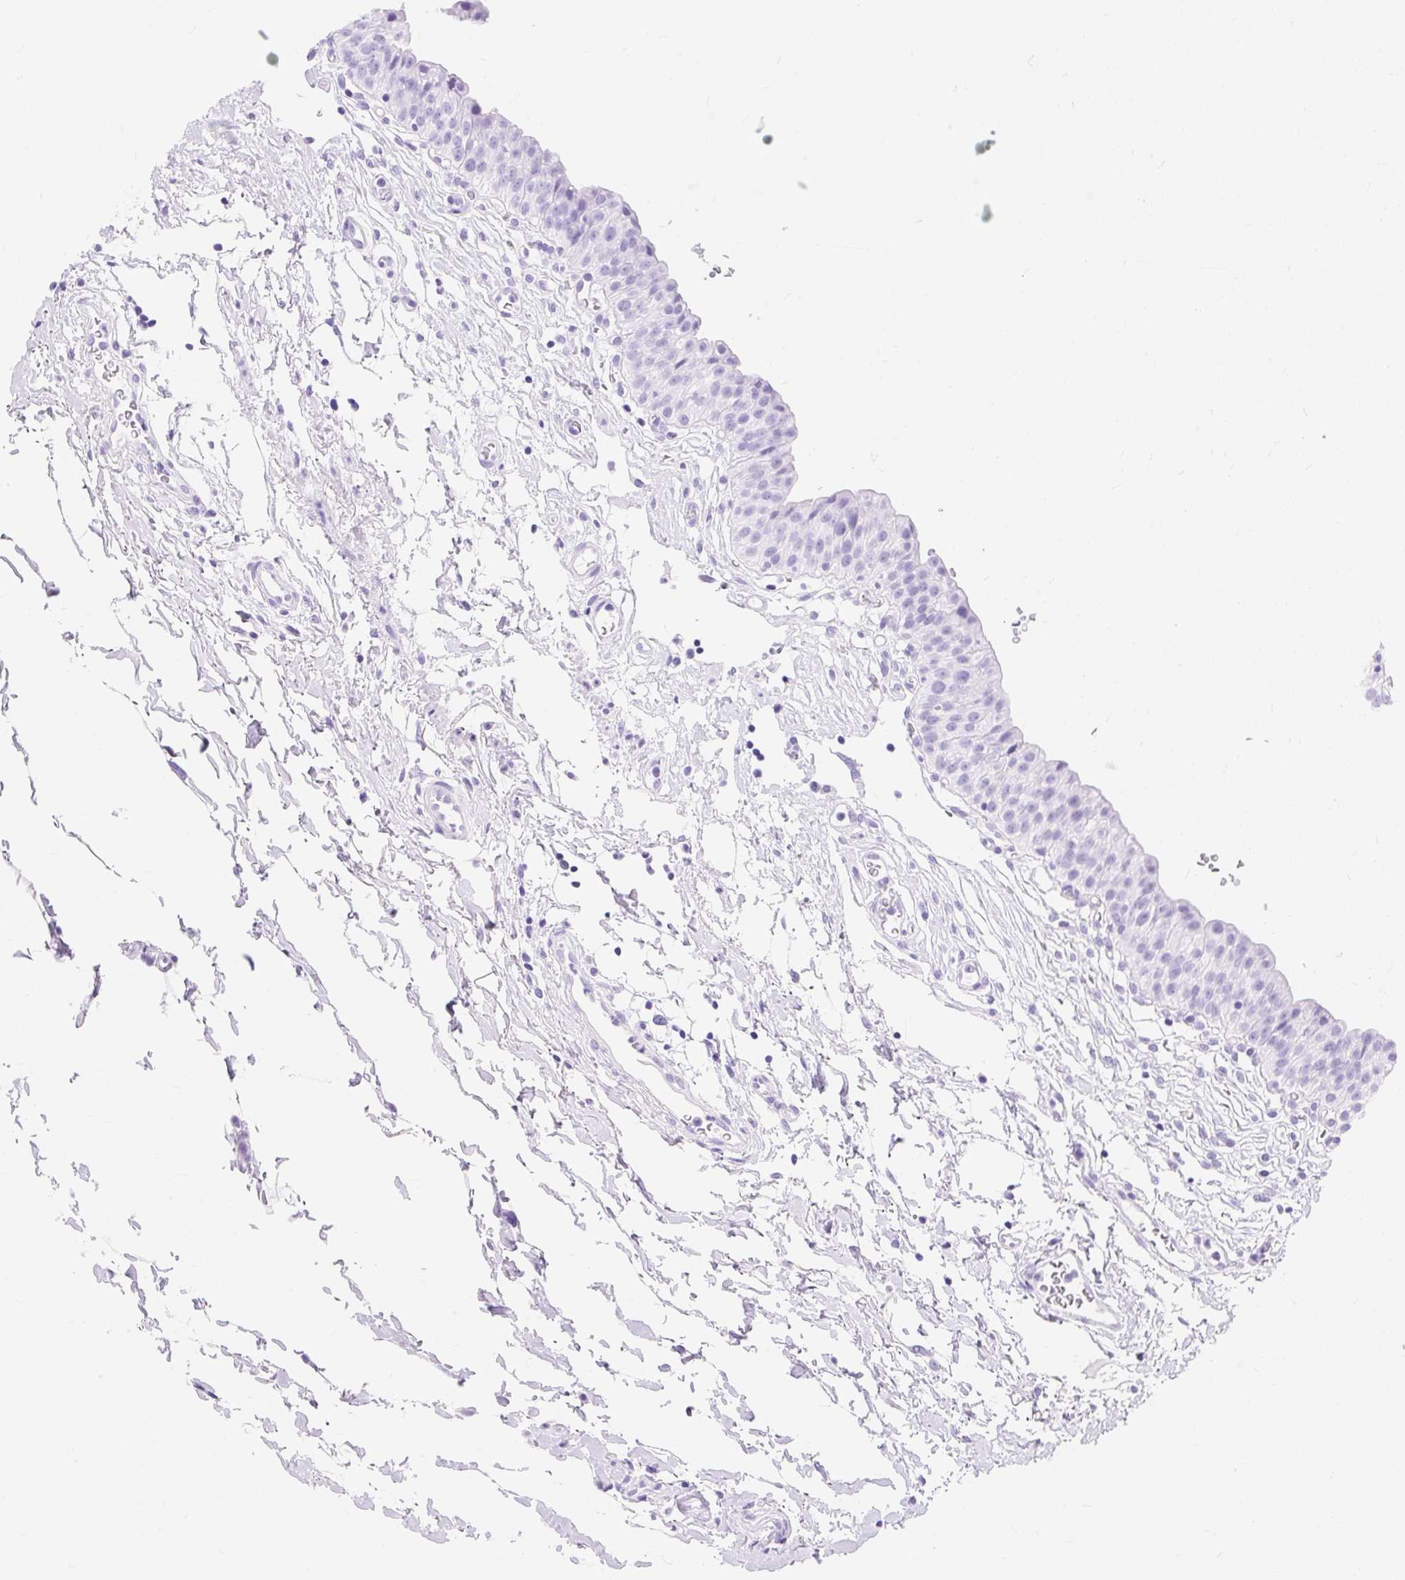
{"staining": {"intensity": "negative", "quantity": "none", "location": "none"}, "tissue": "urinary bladder", "cell_type": "Urothelial cells", "image_type": "normal", "snomed": [{"axis": "morphology", "description": "Normal tissue, NOS"}, {"axis": "topography", "description": "Urinary bladder"}, {"axis": "topography", "description": "Peripheral nerve tissue"}], "caption": "Human urinary bladder stained for a protein using IHC exhibits no expression in urothelial cells.", "gene": "MBP", "patient": {"sex": "male", "age": 55}}